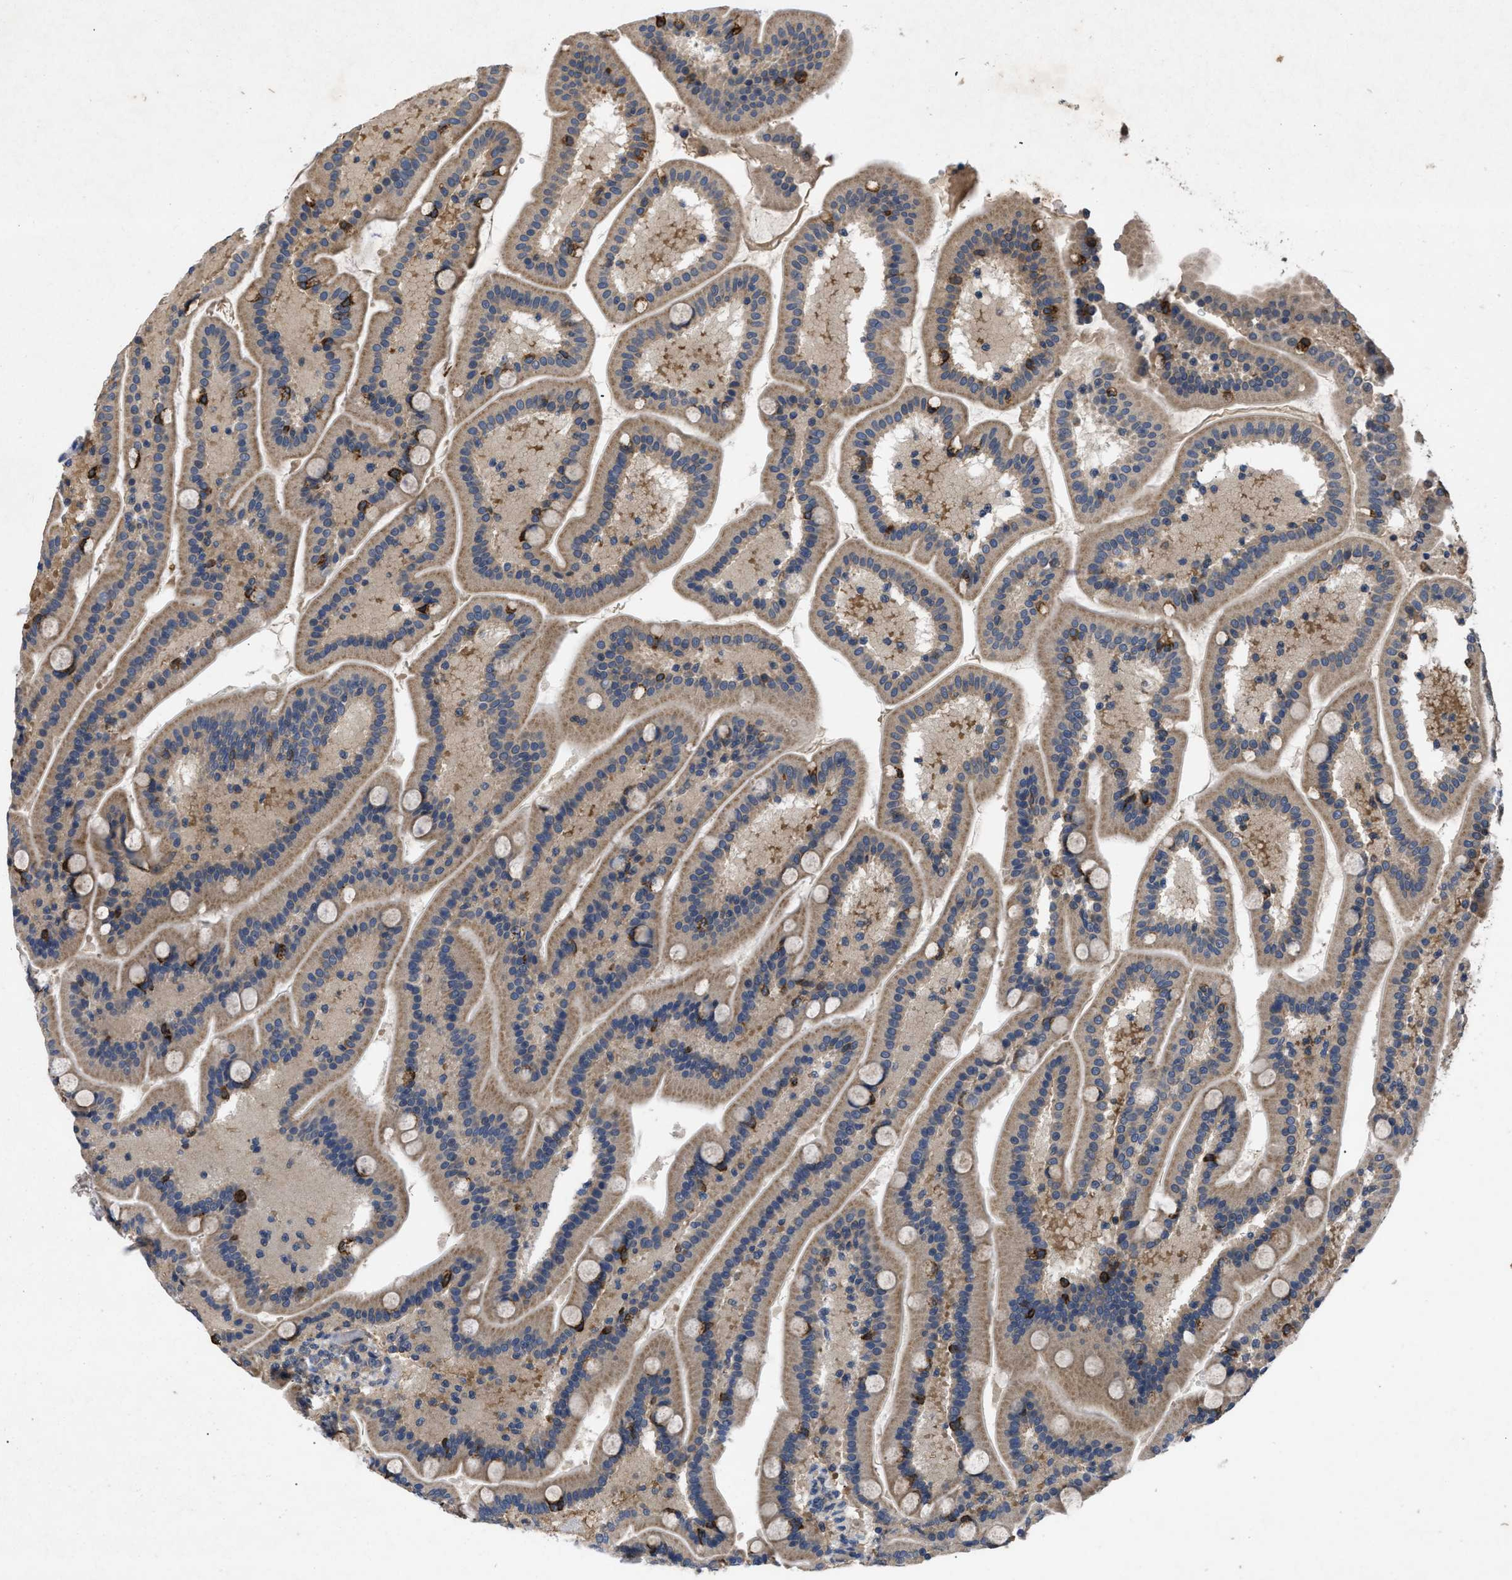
{"staining": {"intensity": "moderate", "quantity": ">75%", "location": "cytoplasmic/membranous"}, "tissue": "duodenum", "cell_type": "Glandular cells", "image_type": "normal", "snomed": [{"axis": "morphology", "description": "Normal tissue, NOS"}, {"axis": "topography", "description": "Duodenum"}], "caption": "The immunohistochemical stain labels moderate cytoplasmic/membranous expression in glandular cells of unremarkable duodenum.", "gene": "VPS4A", "patient": {"sex": "male", "age": 54}}